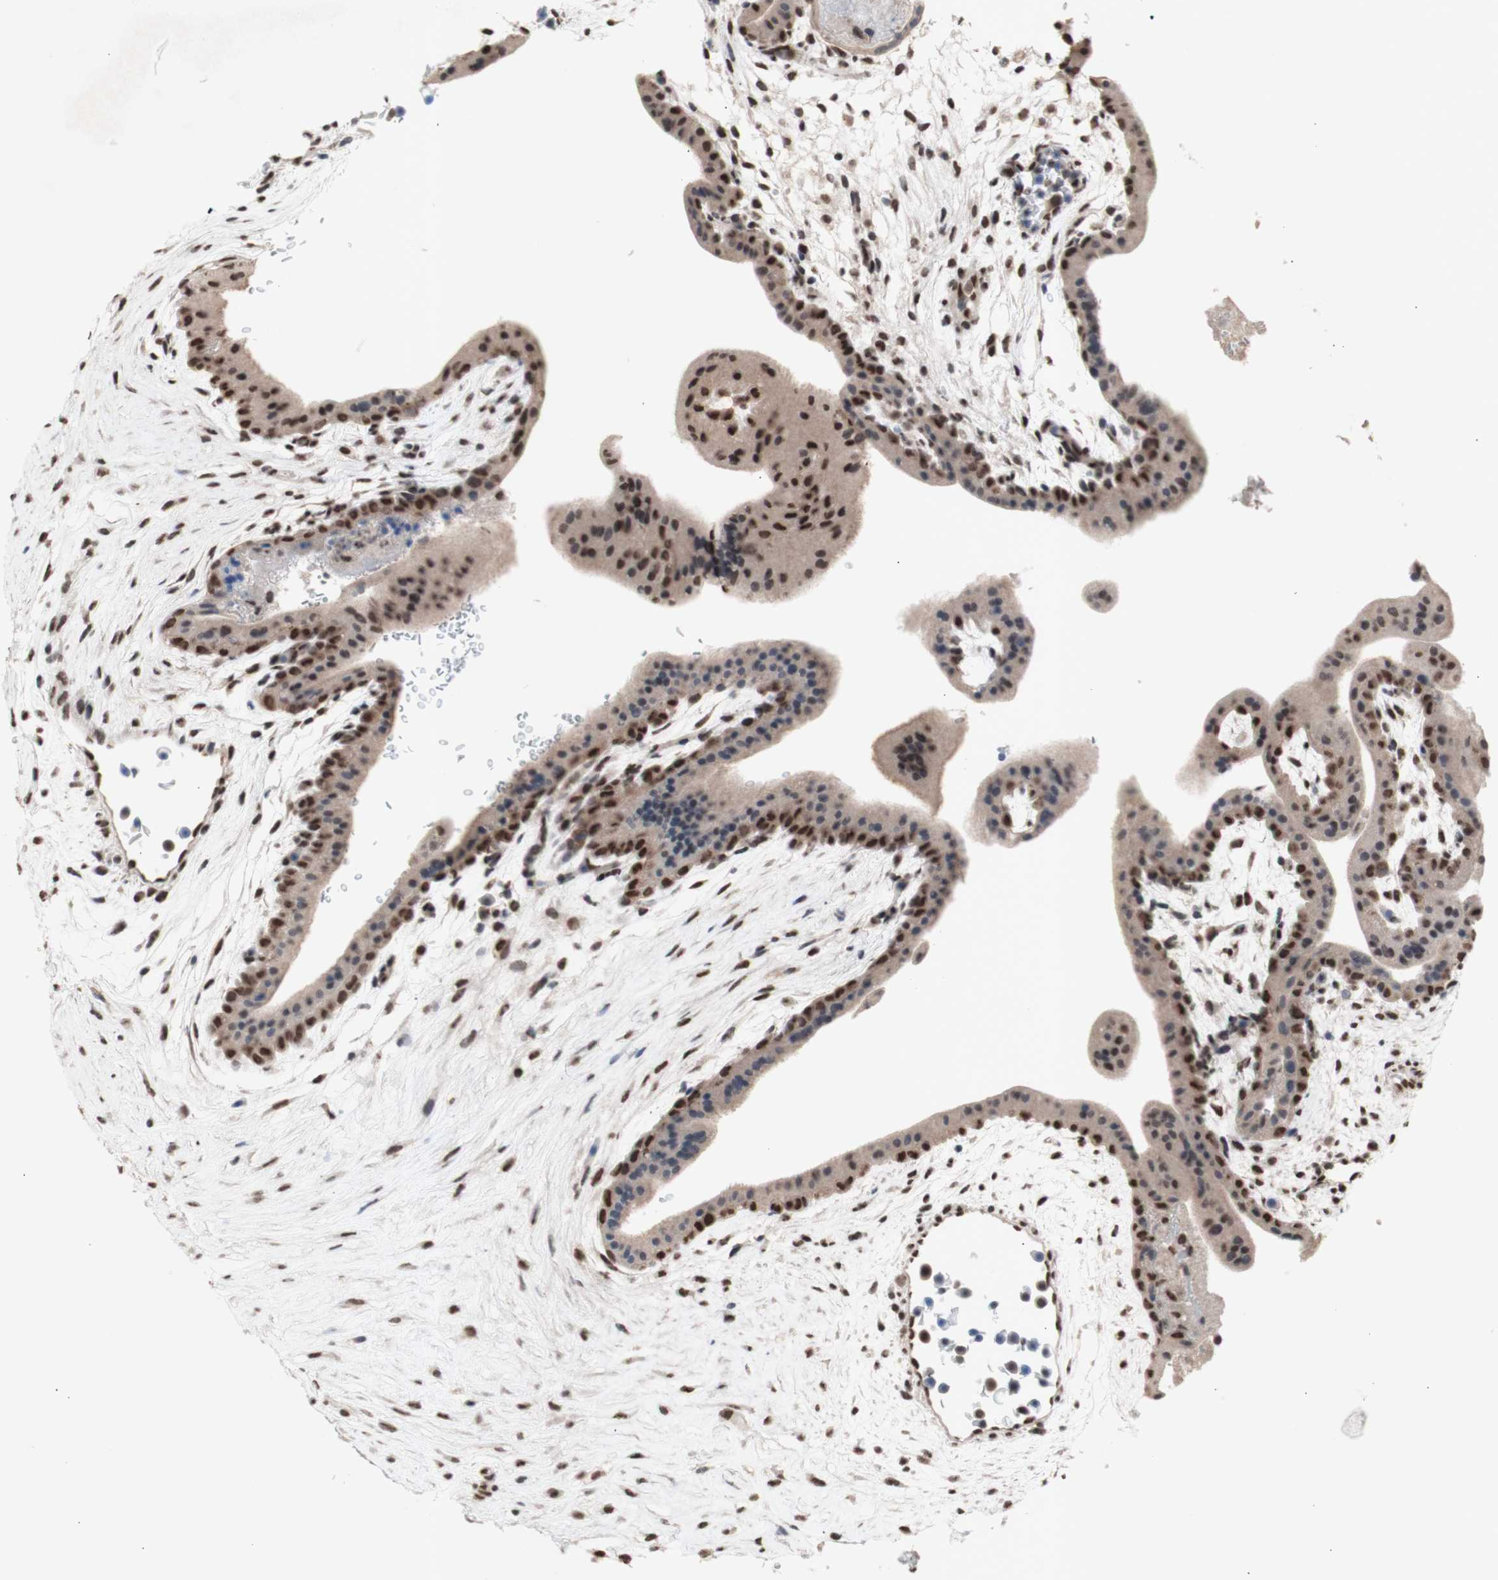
{"staining": {"intensity": "moderate", "quantity": ">75%", "location": "nuclear"}, "tissue": "placenta", "cell_type": "Trophoblastic cells", "image_type": "normal", "snomed": [{"axis": "morphology", "description": "Normal tissue, NOS"}, {"axis": "topography", "description": "Placenta"}], "caption": "The histopathology image exhibits a brown stain indicating the presence of a protein in the nuclear of trophoblastic cells in placenta.", "gene": "SFPQ", "patient": {"sex": "female", "age": 35}}